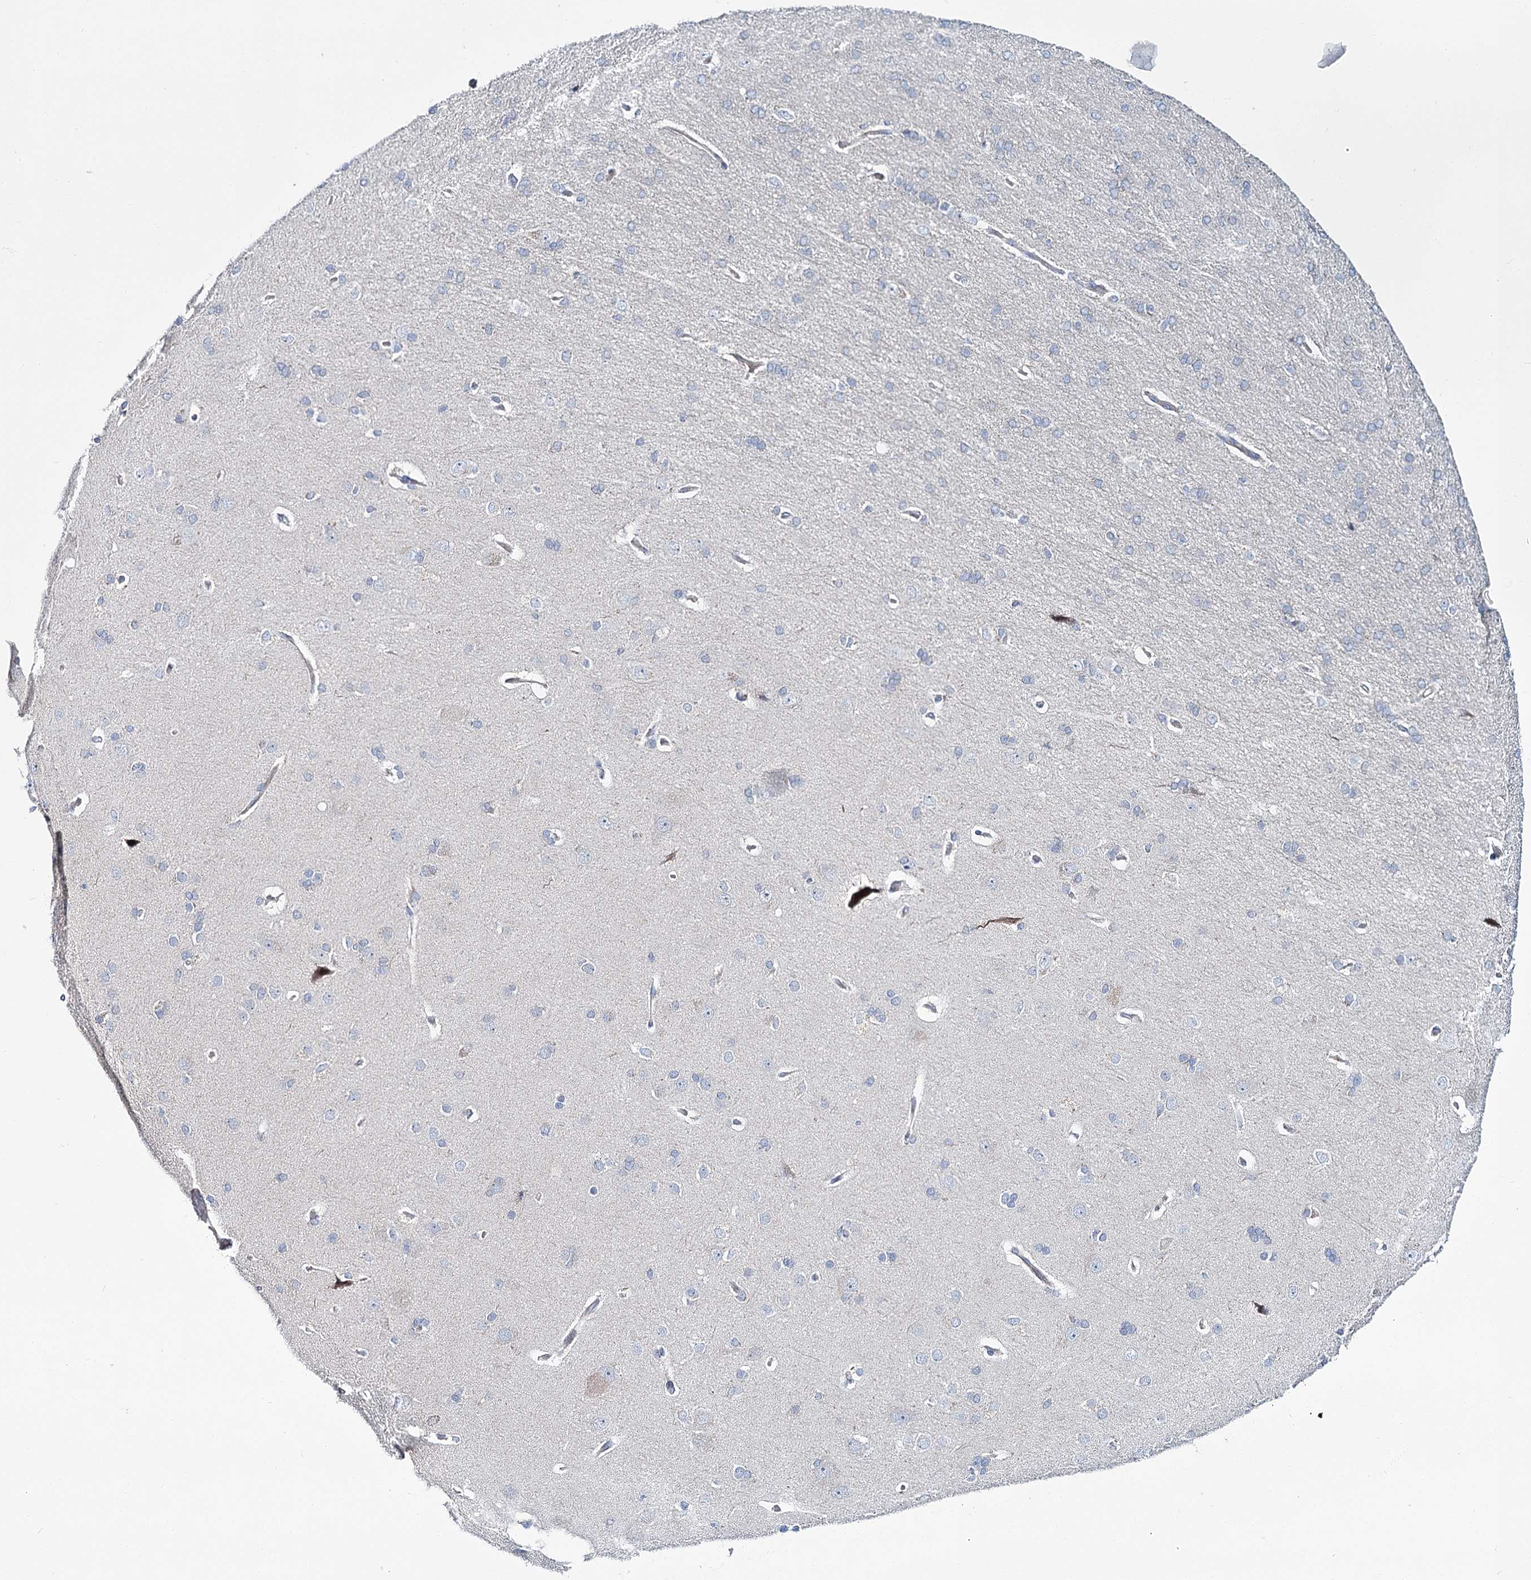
{"staining": {"intensity": "negative", "quantity": "none", "location": "none"}, "tissue": "cerebral cortex", "cell_type": "Endothelial cells", "image_type": "normal", "snomed": [{"axis": "morphology", "description": "Normal tissue, NOS"}, {"axis": "topography", "description": "Cerebral cortex"}], "caption": "Human cerebral cortex stained for a protein using immunohistochemistry (IHC) demonstrates no positivity in endothelial cells.", "gene": "CPLANE1", "patient": {"sex": "male", "age": 62}}